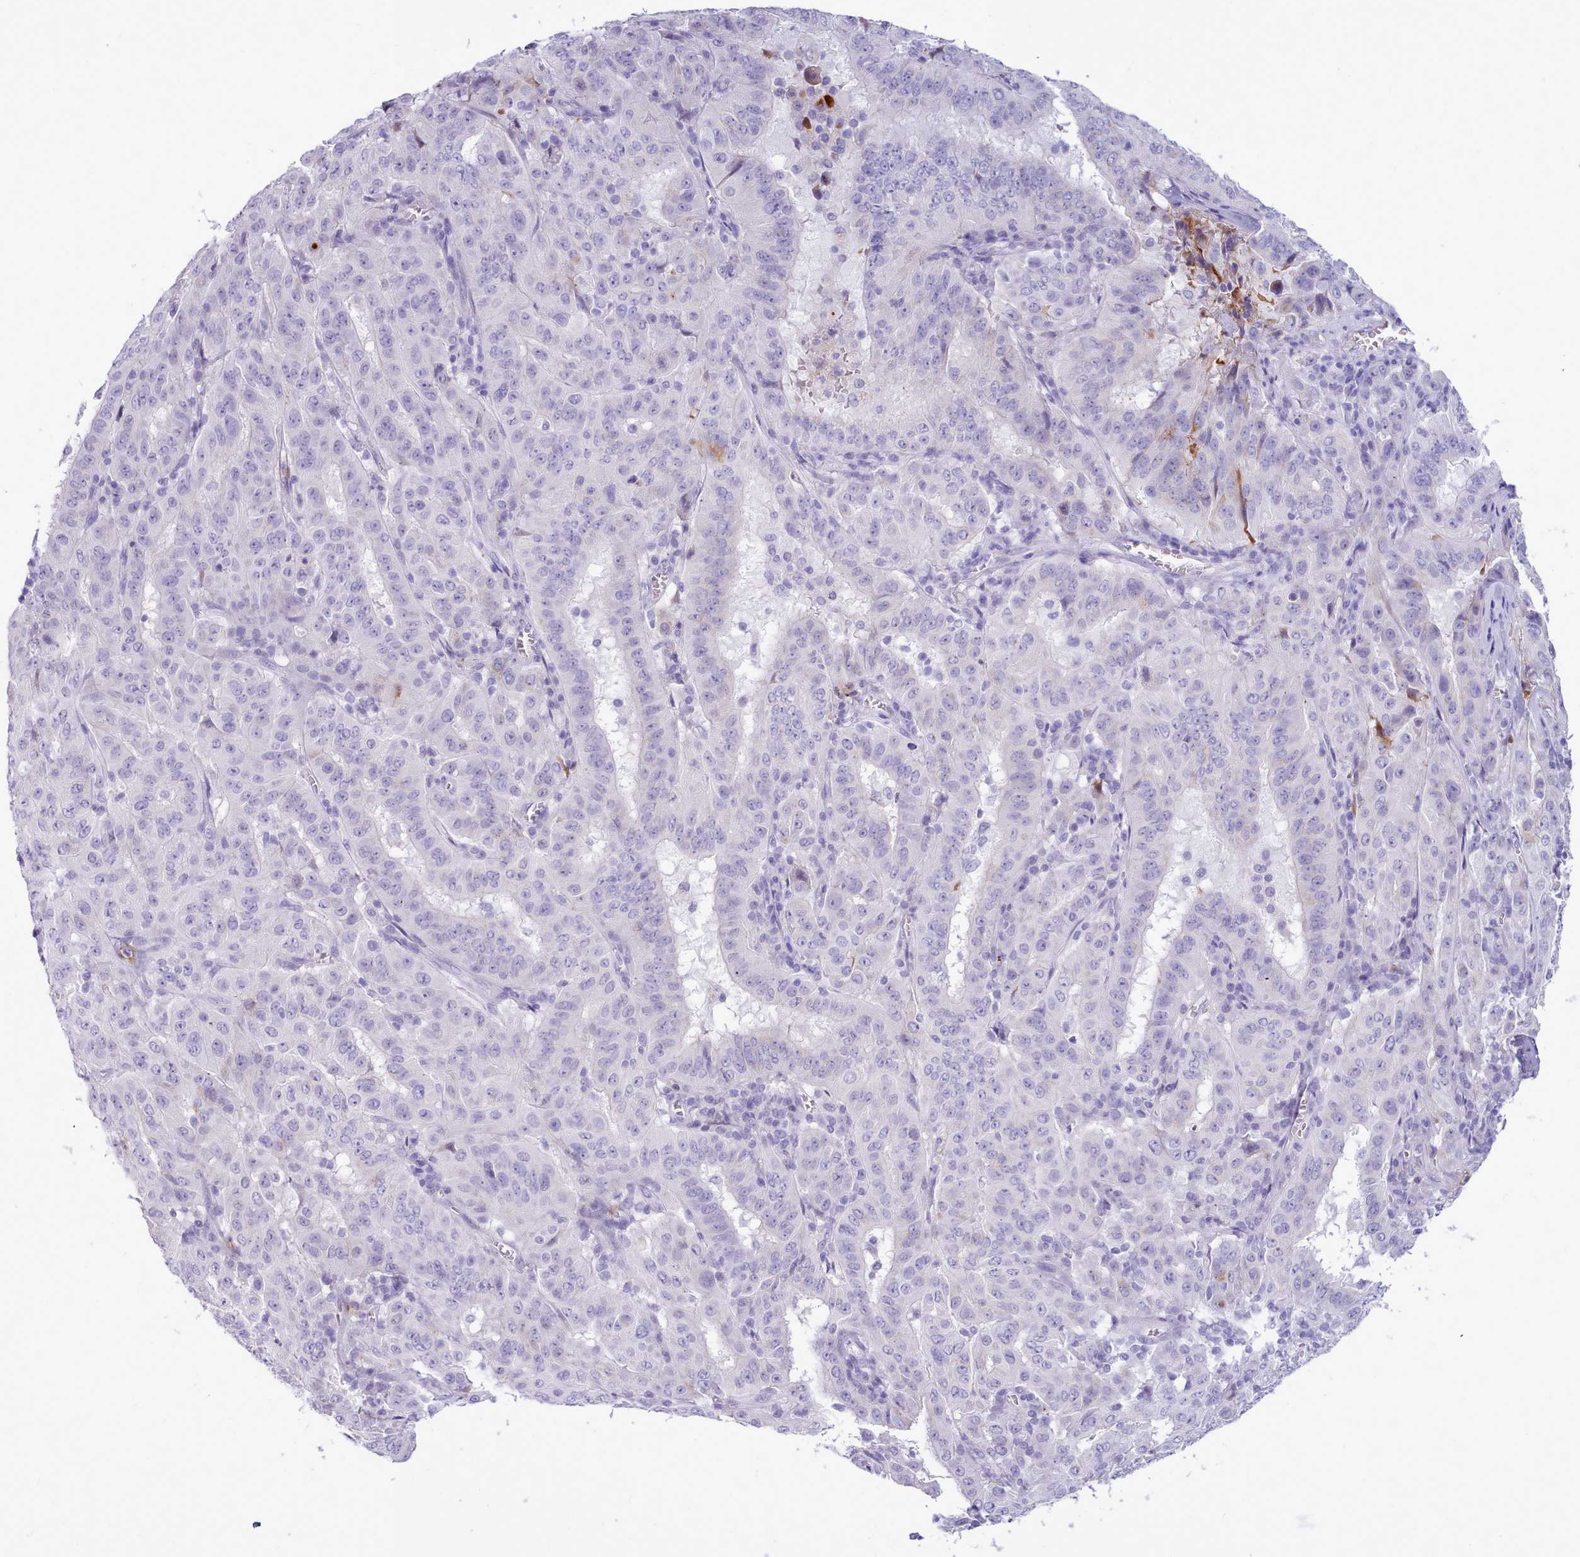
{"staining": {"intensity": "negative", "quantity": "none", "location": "none"}, "tissue": "pancreatic cancer", "cell_type": "Tumor cells", "image_type": "cancer", "snomed": [{"axis": "morphology", "description": "Adenocarcinoma, NOS"}, {"axis": "topography", "description": "Pancreas"}], "caption": "Human pancreatic cancer (adenocarcinoma) stained for a protein using immunohistochemistry (IHC) exhibits no staining in tumor cells.", "gene": "NKX1-2", "patient": {"sex": "male", "age": 63}}